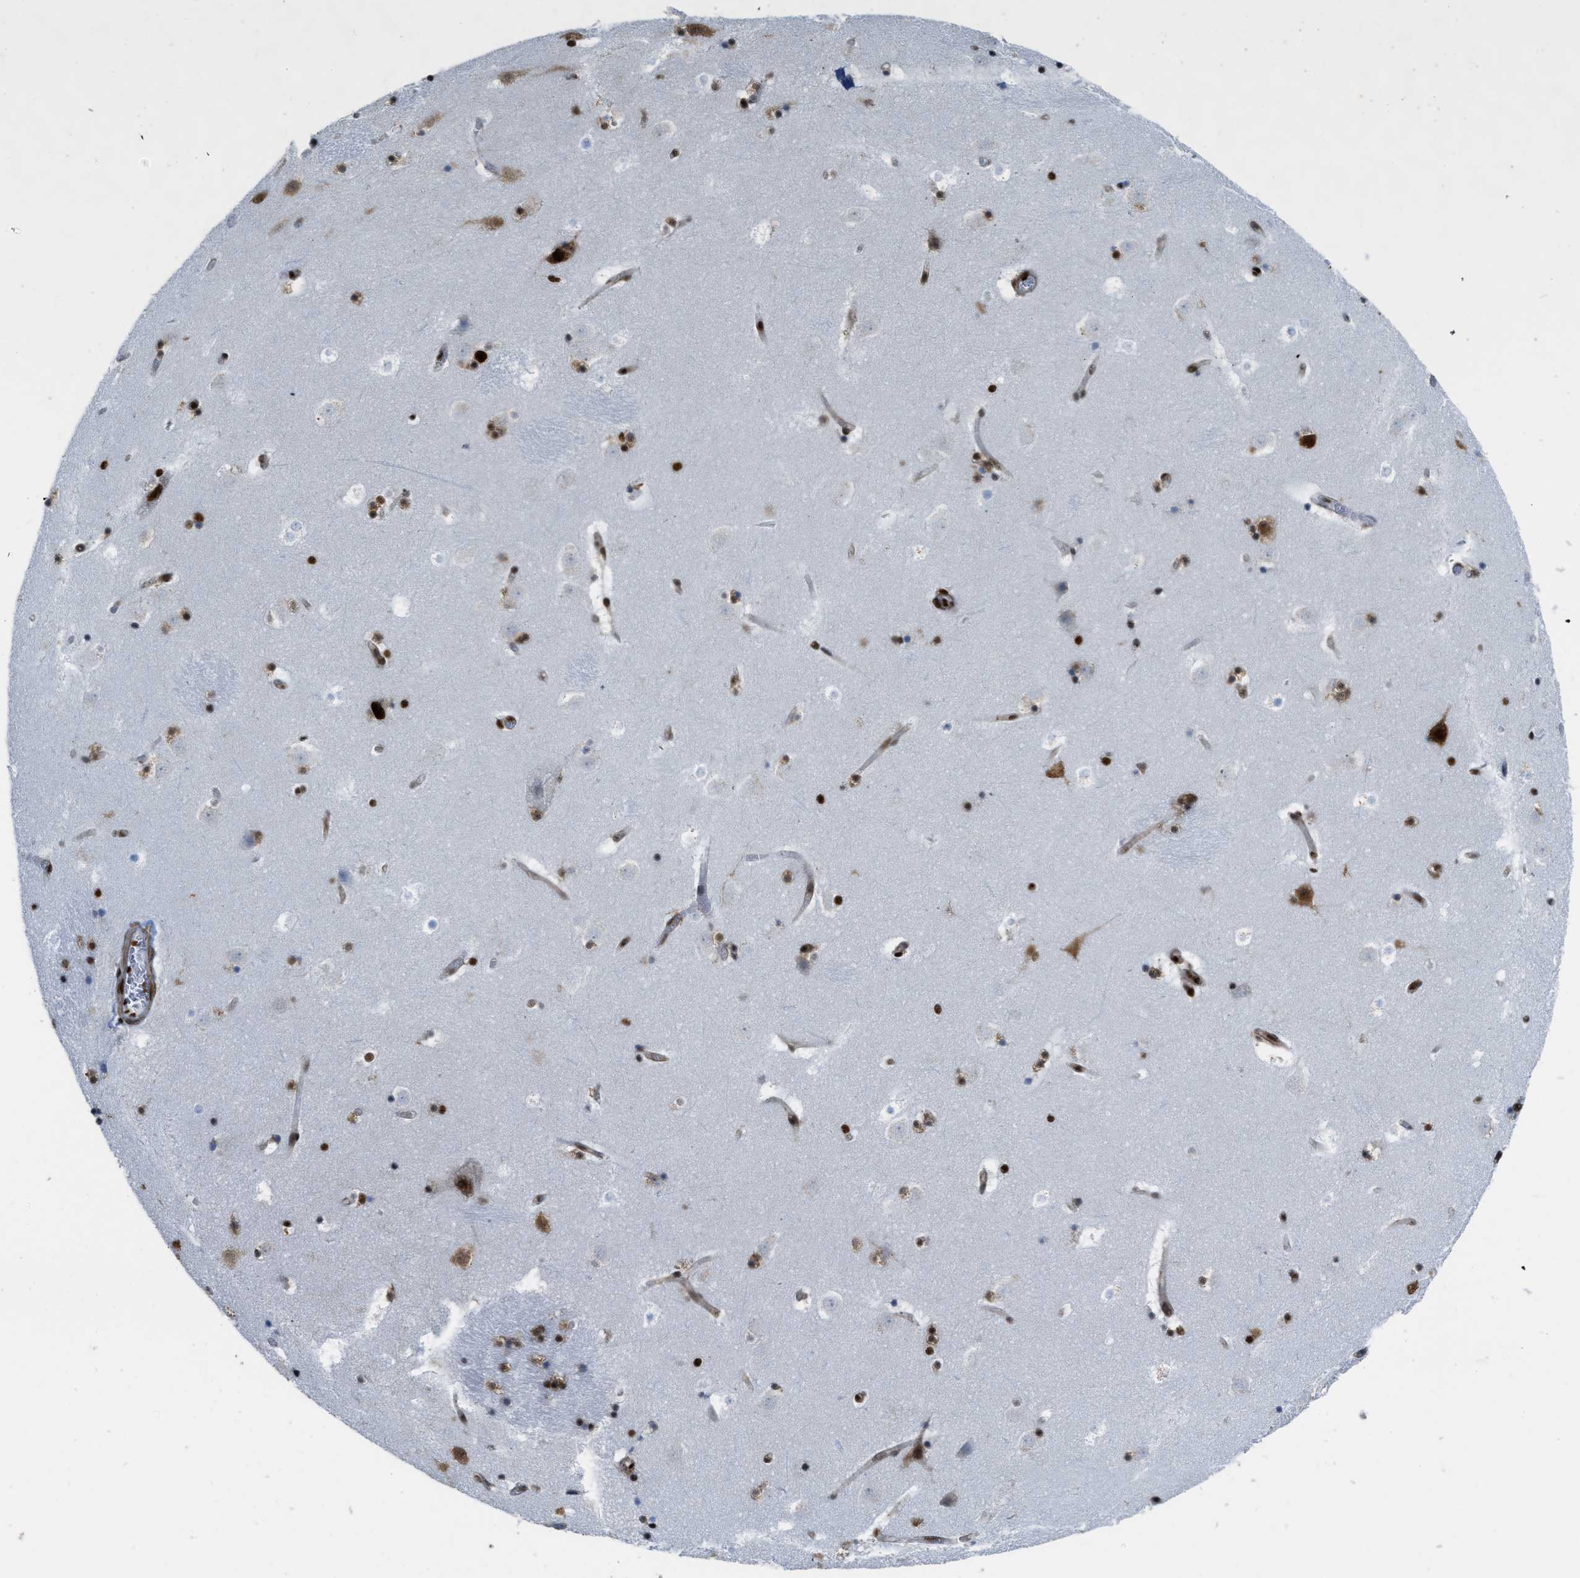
{"staining": {"intensity": "strong", "quantity": ">75%", "location": "nuclear"}, "tissue": "caudate", "cell_type": "Glial cells", "image_type": "normal", "snomed": [{"axis": "morphology", "description": "Normal tissue, NOS"}, {"axis": "topography", "description": "Lateral ventricle wall"}], "caption": "The immunohistochemical stain shows strong nuclear positivity in glial cells of unremarkable caudate.", "gene": "ZNF207", "patient": {"sex": "male", "age": 45}}